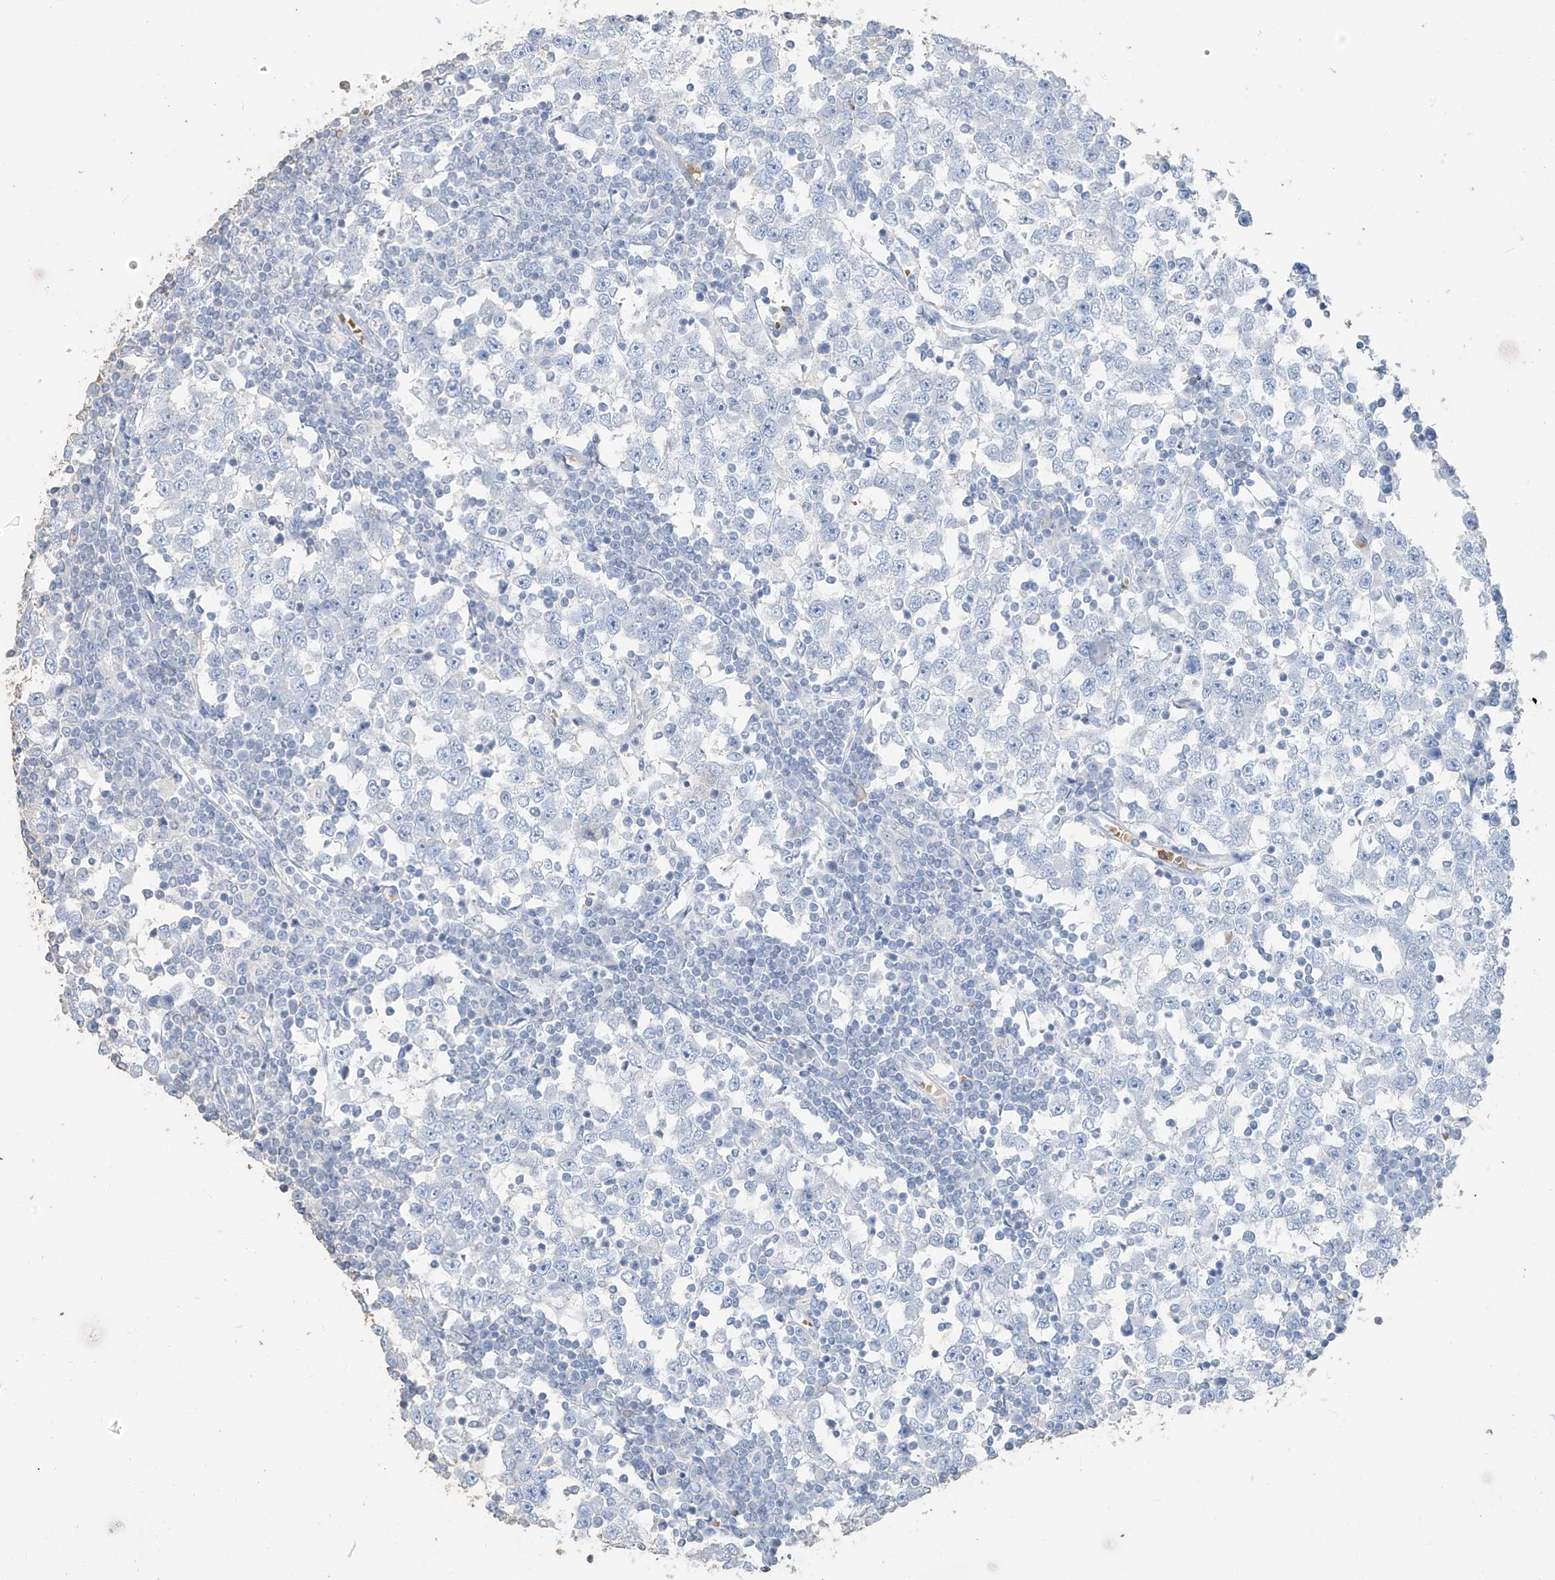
{"staining": {"intensity": "negative", "quantity": "none", "location": "none"}, "tissue": "testis cancer", "cell_type": "Tumor cells", "image_type": "cancer", "snomed": [{"axis": "morphology", "description": "Seminoma, NOS"}, {"axis": "topography", "description": "Testis"}], "caption": "Immunohistochemistry (IHC) photomicrograph of testis seminoma stained for a protein (brown), which reveals no staining in tumor cells.", "gene": "PAFAH1B3", "patient": {"sex": "male", "age": 65}}